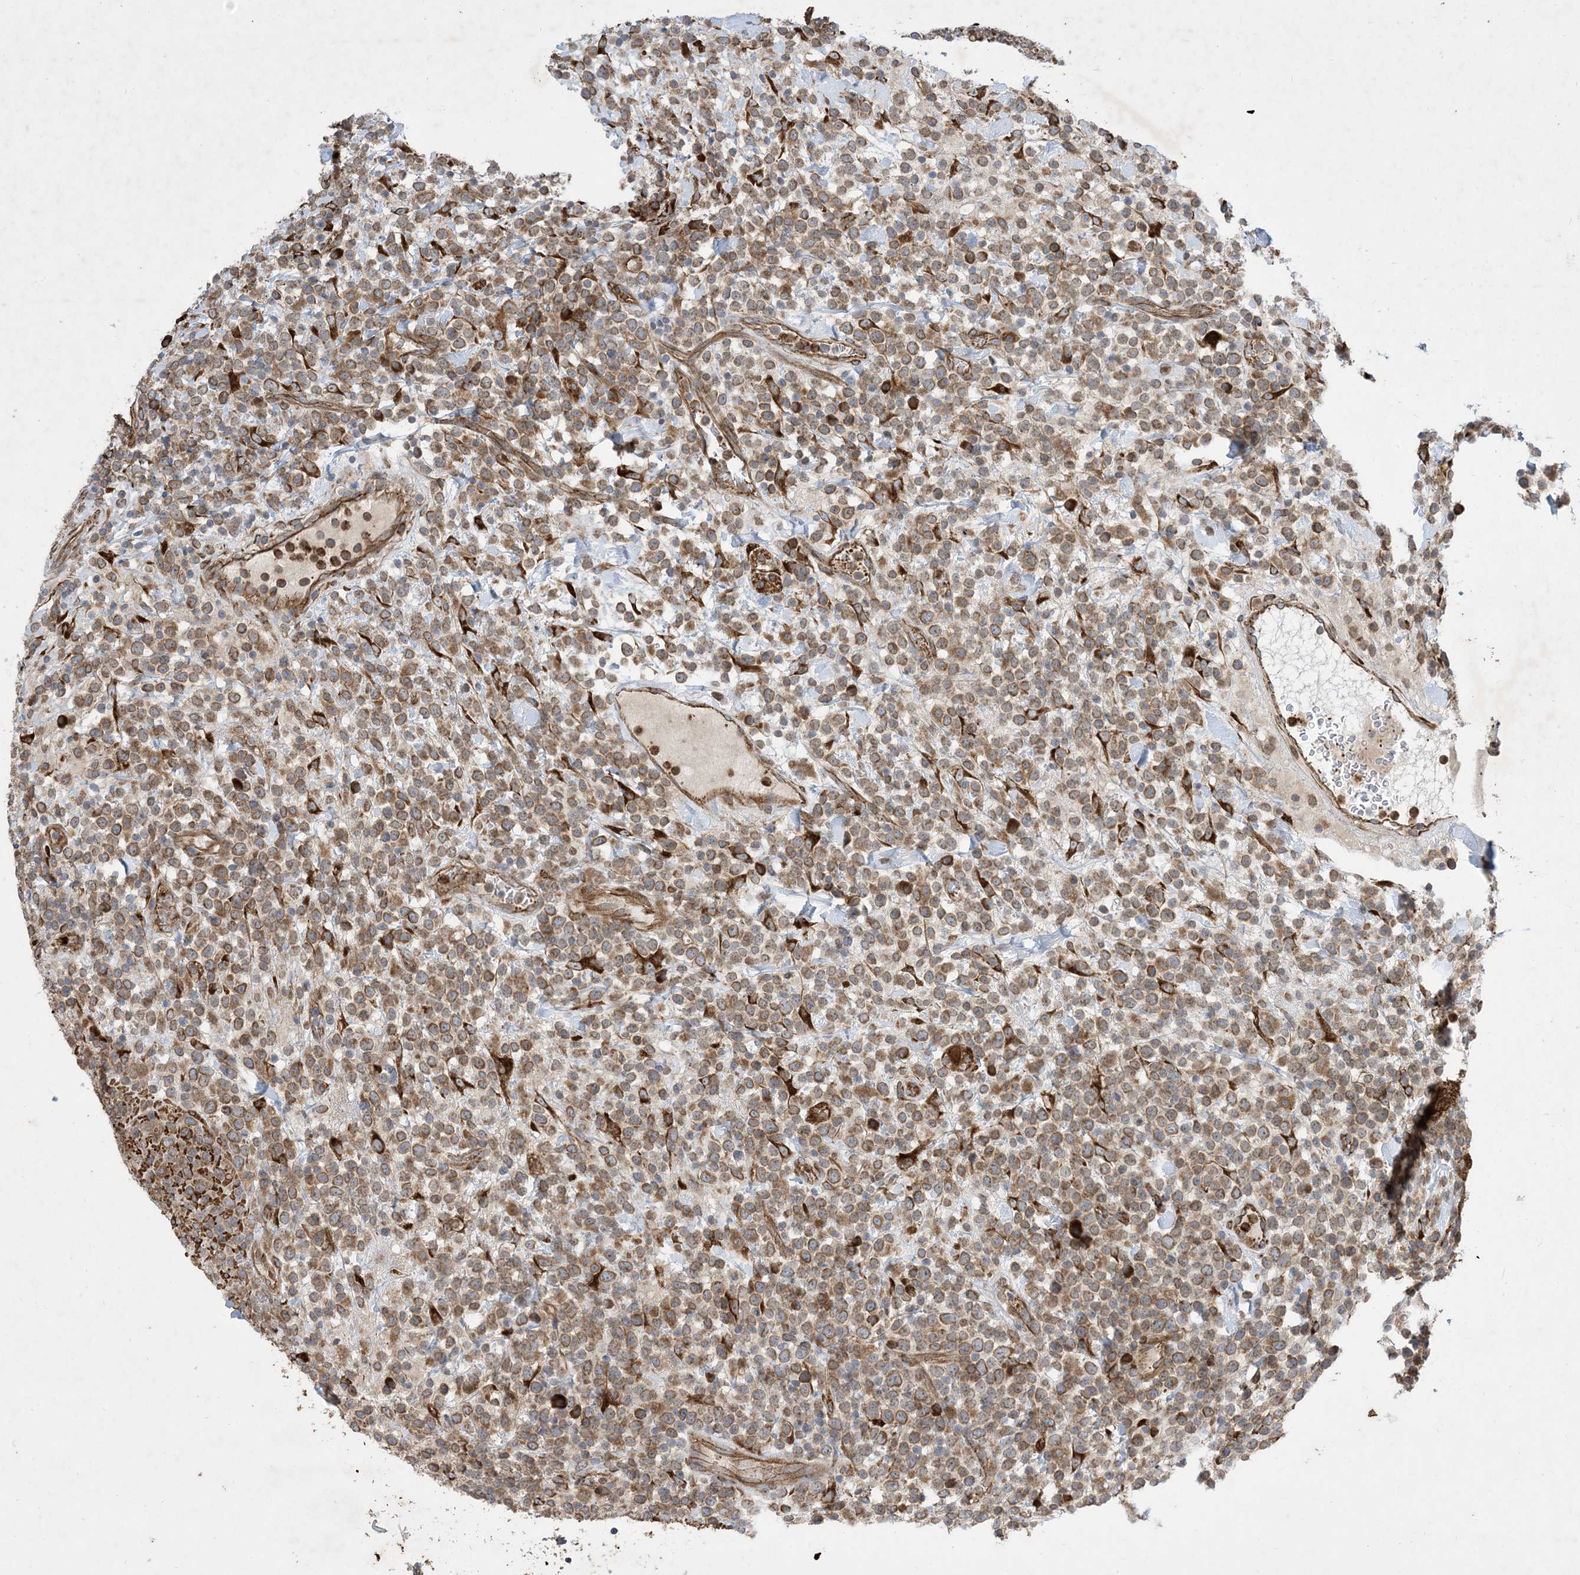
{"staining": {"intensity": "moderate", "quantity": ">75%", "location": "cytoplasmic/membranous"}, "tissue": "lymphoma", "cell_type": "Tumor cells", "image_type": "cancer", "snomed": [{"axis": "morphology", "description": "Malignant lymphoma, non-Hodgkin's type, High grade"}, {"axis": "topography", "description": "Colon"}], "caption": "High-grade malignant lymphoma, non-Hodgkin's type was stained to show a protein in brown. There is medium levels of moderate cytoplasmic/membranous staining in about >75% of tumor cells.", "gene": "OTOP1", "patient": {"sex": "female", "age": 53}}